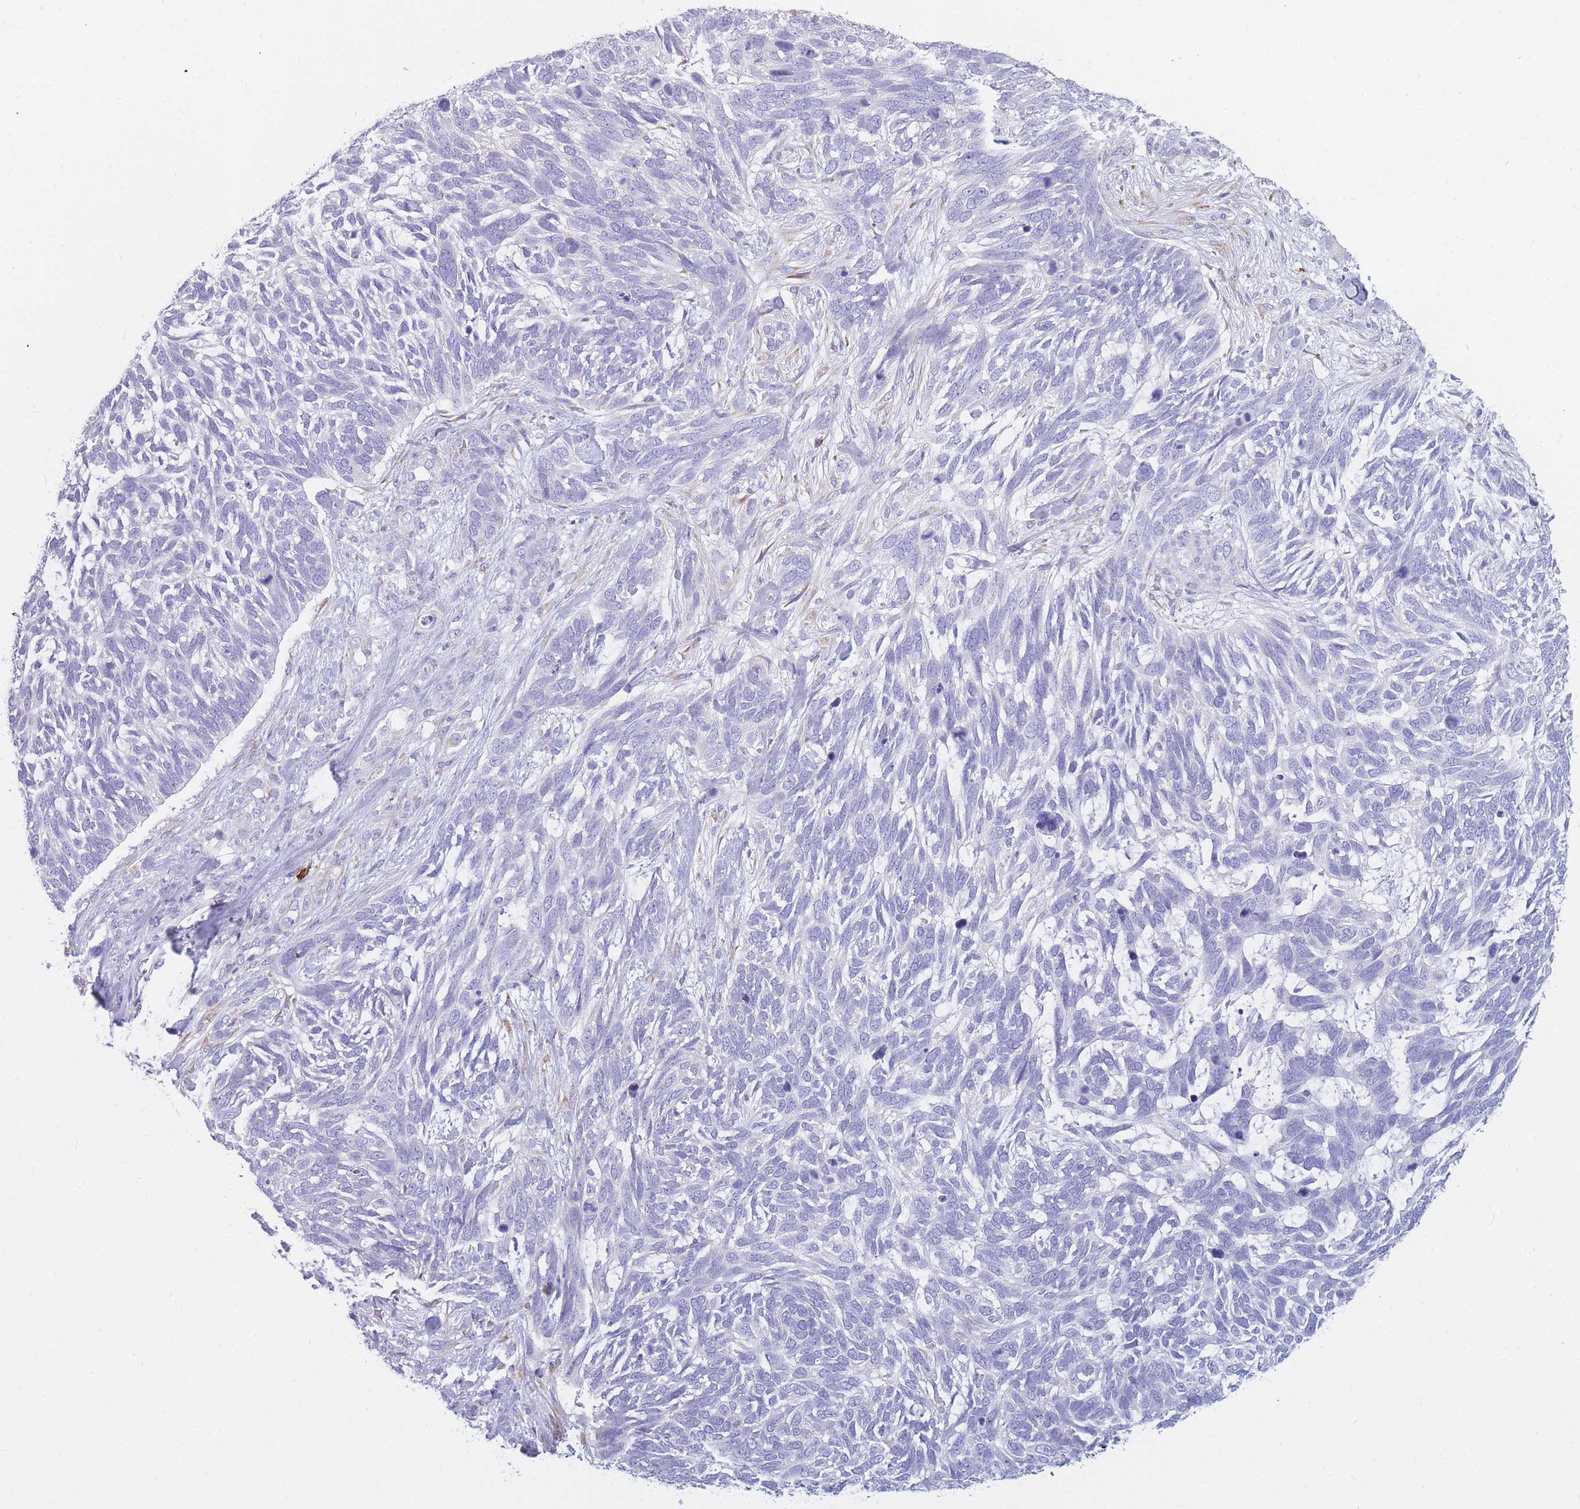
{"staining": {"intensity": "negative", "quantity": "none", "location": "none"}, "tissue": "skin cancer", "cell_type": "Tumor cells", "image_type": "cancer", "snomed": [{"axis": "morphology", "description": "Basal cell carcinoma"}, {"axis": "topography", "description": "Skin"}], "caption": "IHC of basal cell carcinoma (skin) demonstrates no expression in tumor cells.", "gene": "TPSD1", "patient": {"sex": "male", "age": 88}}